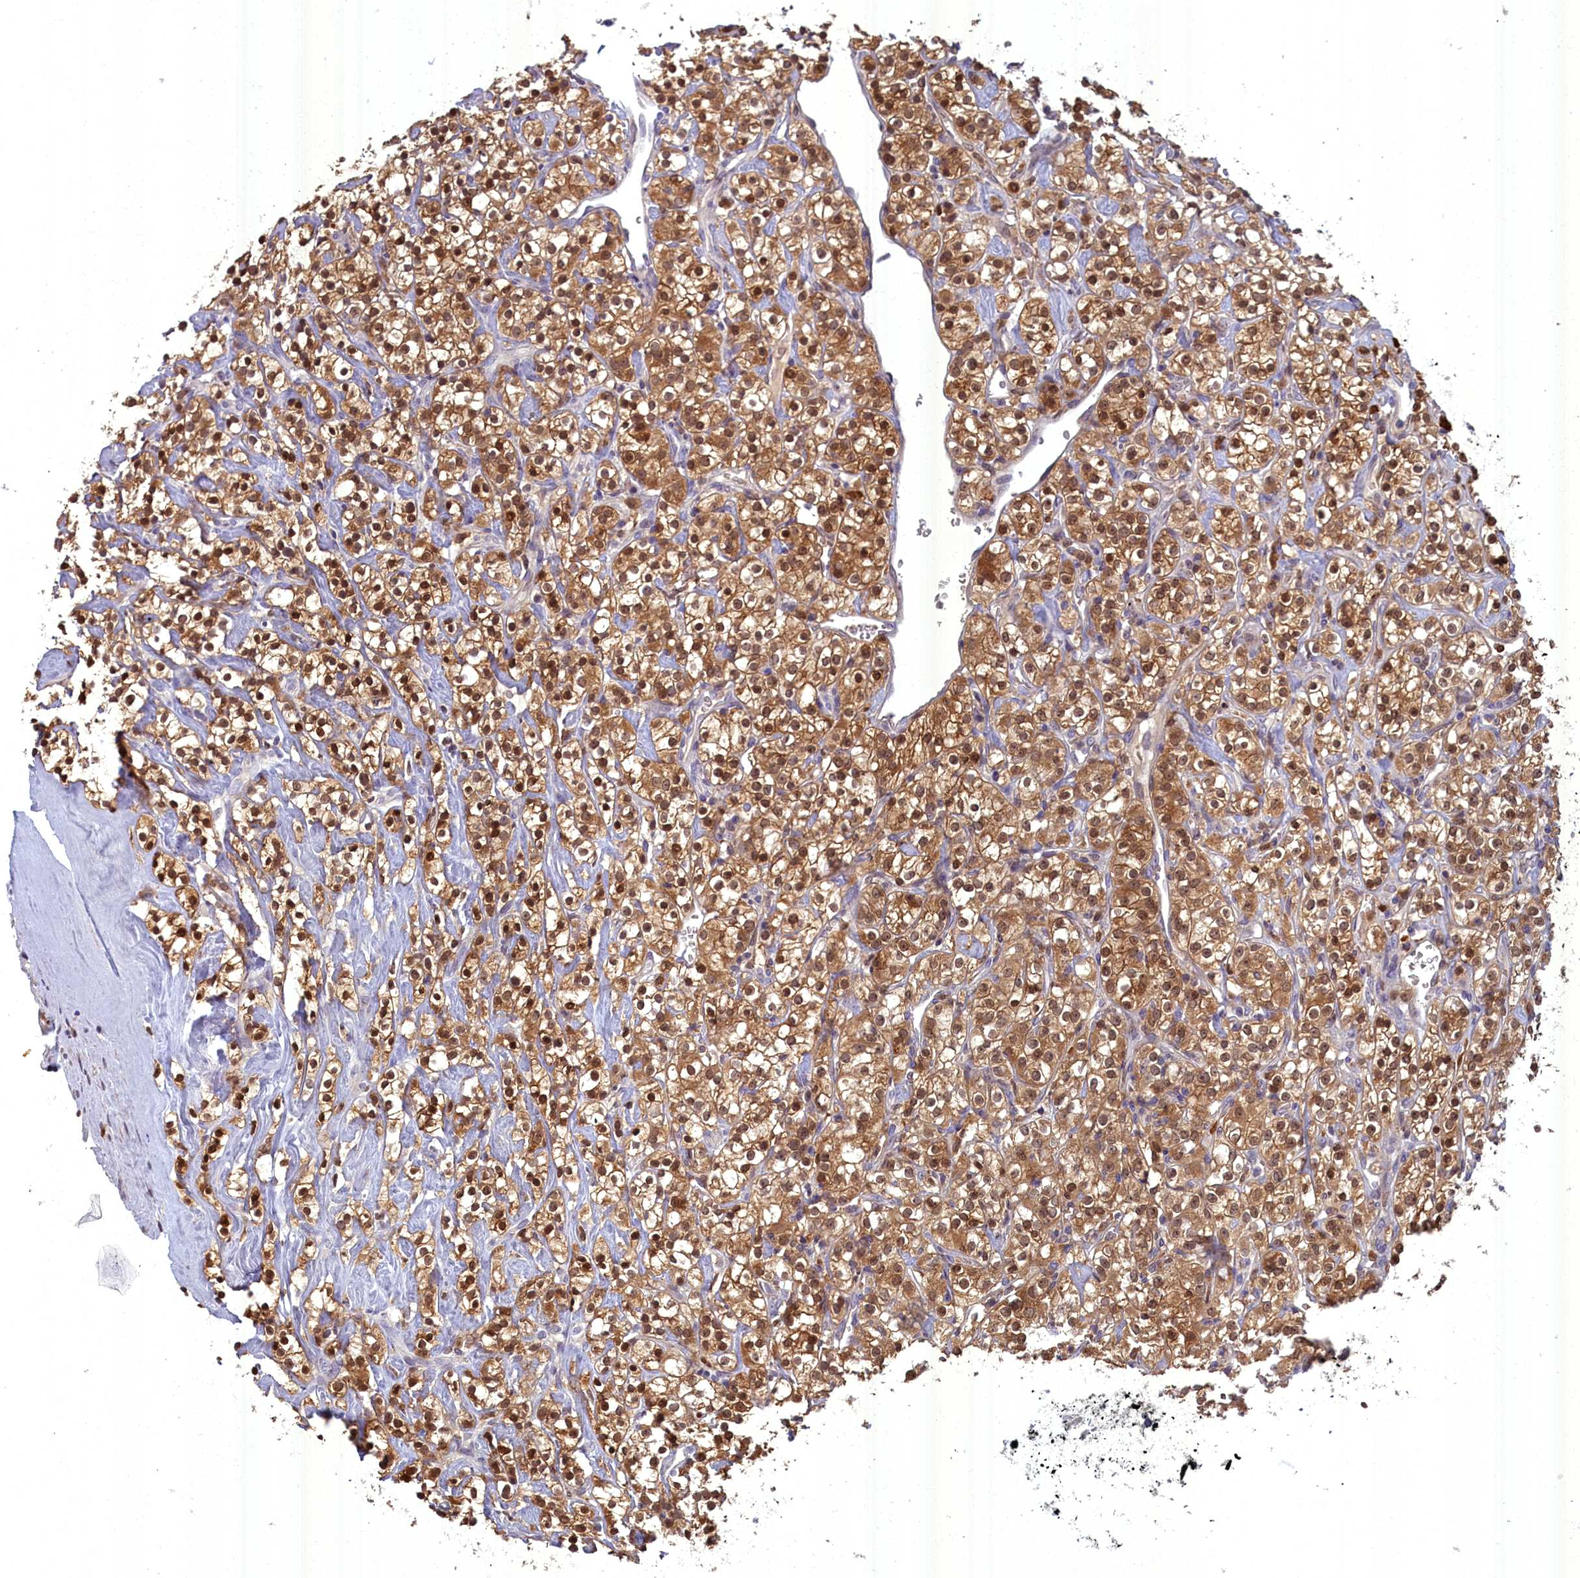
{"staining": {"intensity": "moderate", "quantity": ">75%", "location": "cytoplasmic/membranous,nuclear"}, "tissue": "renal cancer", "cell_type": "Tumor cells", "image_type": "cancer", "snomed": [{"axis": "morphology", "description": "Adenocarcinoma, NOS"}, {"axis": "topography", "description": "Kidney"}], "caption": "Renal adenocarcinoma stained for a protein reveals moderate cytoplasmic/membranous and nuclear positivity in tumor cells.", "gene": "BLVRB", "patient": {"sex": "male", "age": 77}}